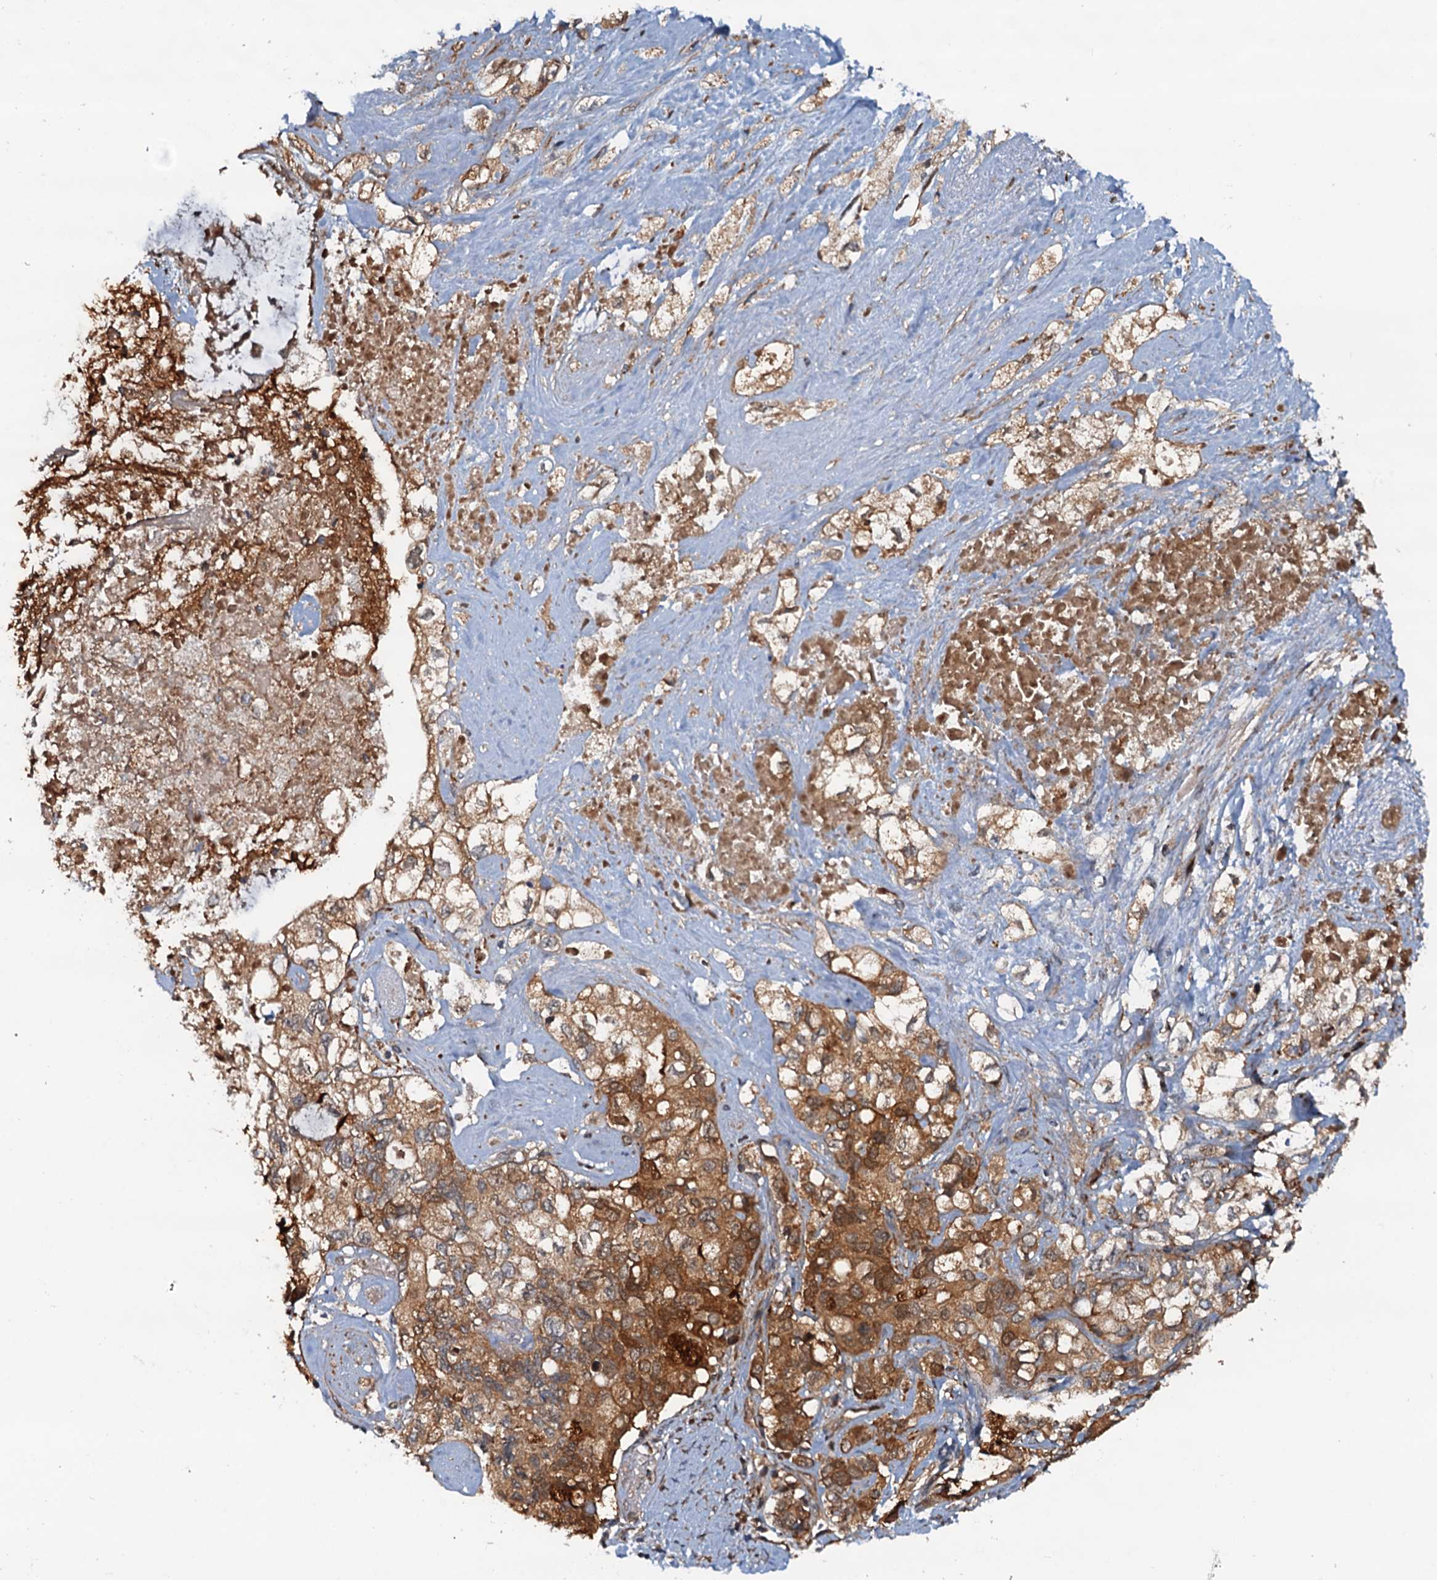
{"staining": {"intensity": "strong", "quantity": "25%-75%", "location": "cytoplasmic/membranous"}, "tissue": "pancreatic cancer", "cell_type": "Tumor cells", "image_type": "cancer", "snomed": [{"axis": "morphology", "description": "Adenocarcinoma, NOS"}, {"axis": "topography", "description": "Pancreas"}], "caption": "Strong cytoplasmic/membranous protein positivity is seen in about 25%-75% of tumor cells in pancreatic cancer (adenocarcinoma).", "gene": "AAGAB", "patient": {"sex": "female", "age": 56}}